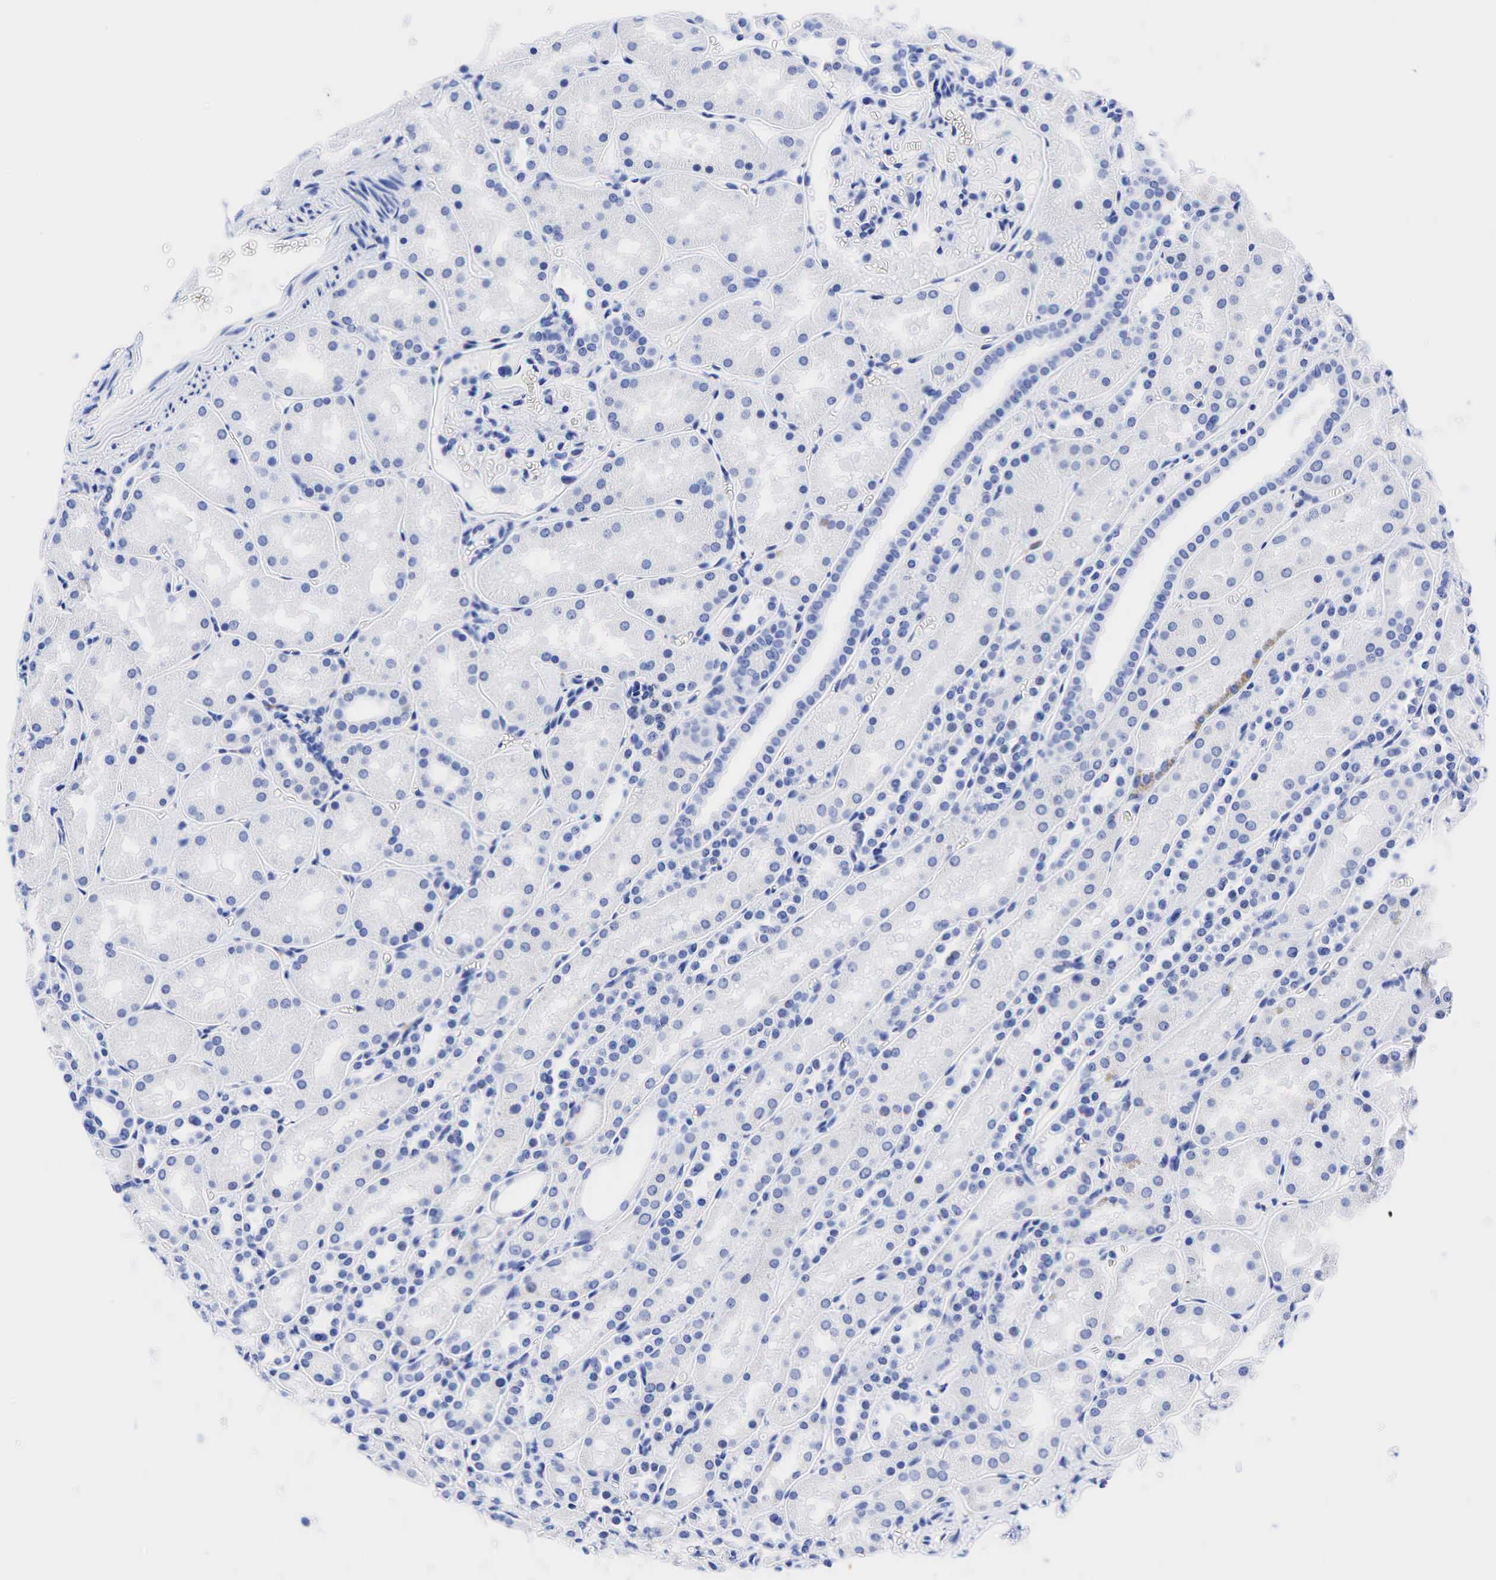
{"staining": {"intensity": "negative", "quantity": "none", "location": "none"}, "tissue": "kidney", "cell_type": "Cells in glomeruli", "image_type": "normal", "snomed": [{"axis": "morphology", "description": "Normal tissue, NOS"}, {"axis": "topography", "description": "Kidney"}], "caption": "Kidney stained for a protein using IHC exhibits no staining cells in glomeruli.", "gene": "CHGA", "patient": {"sex": "female", "age": 52}}